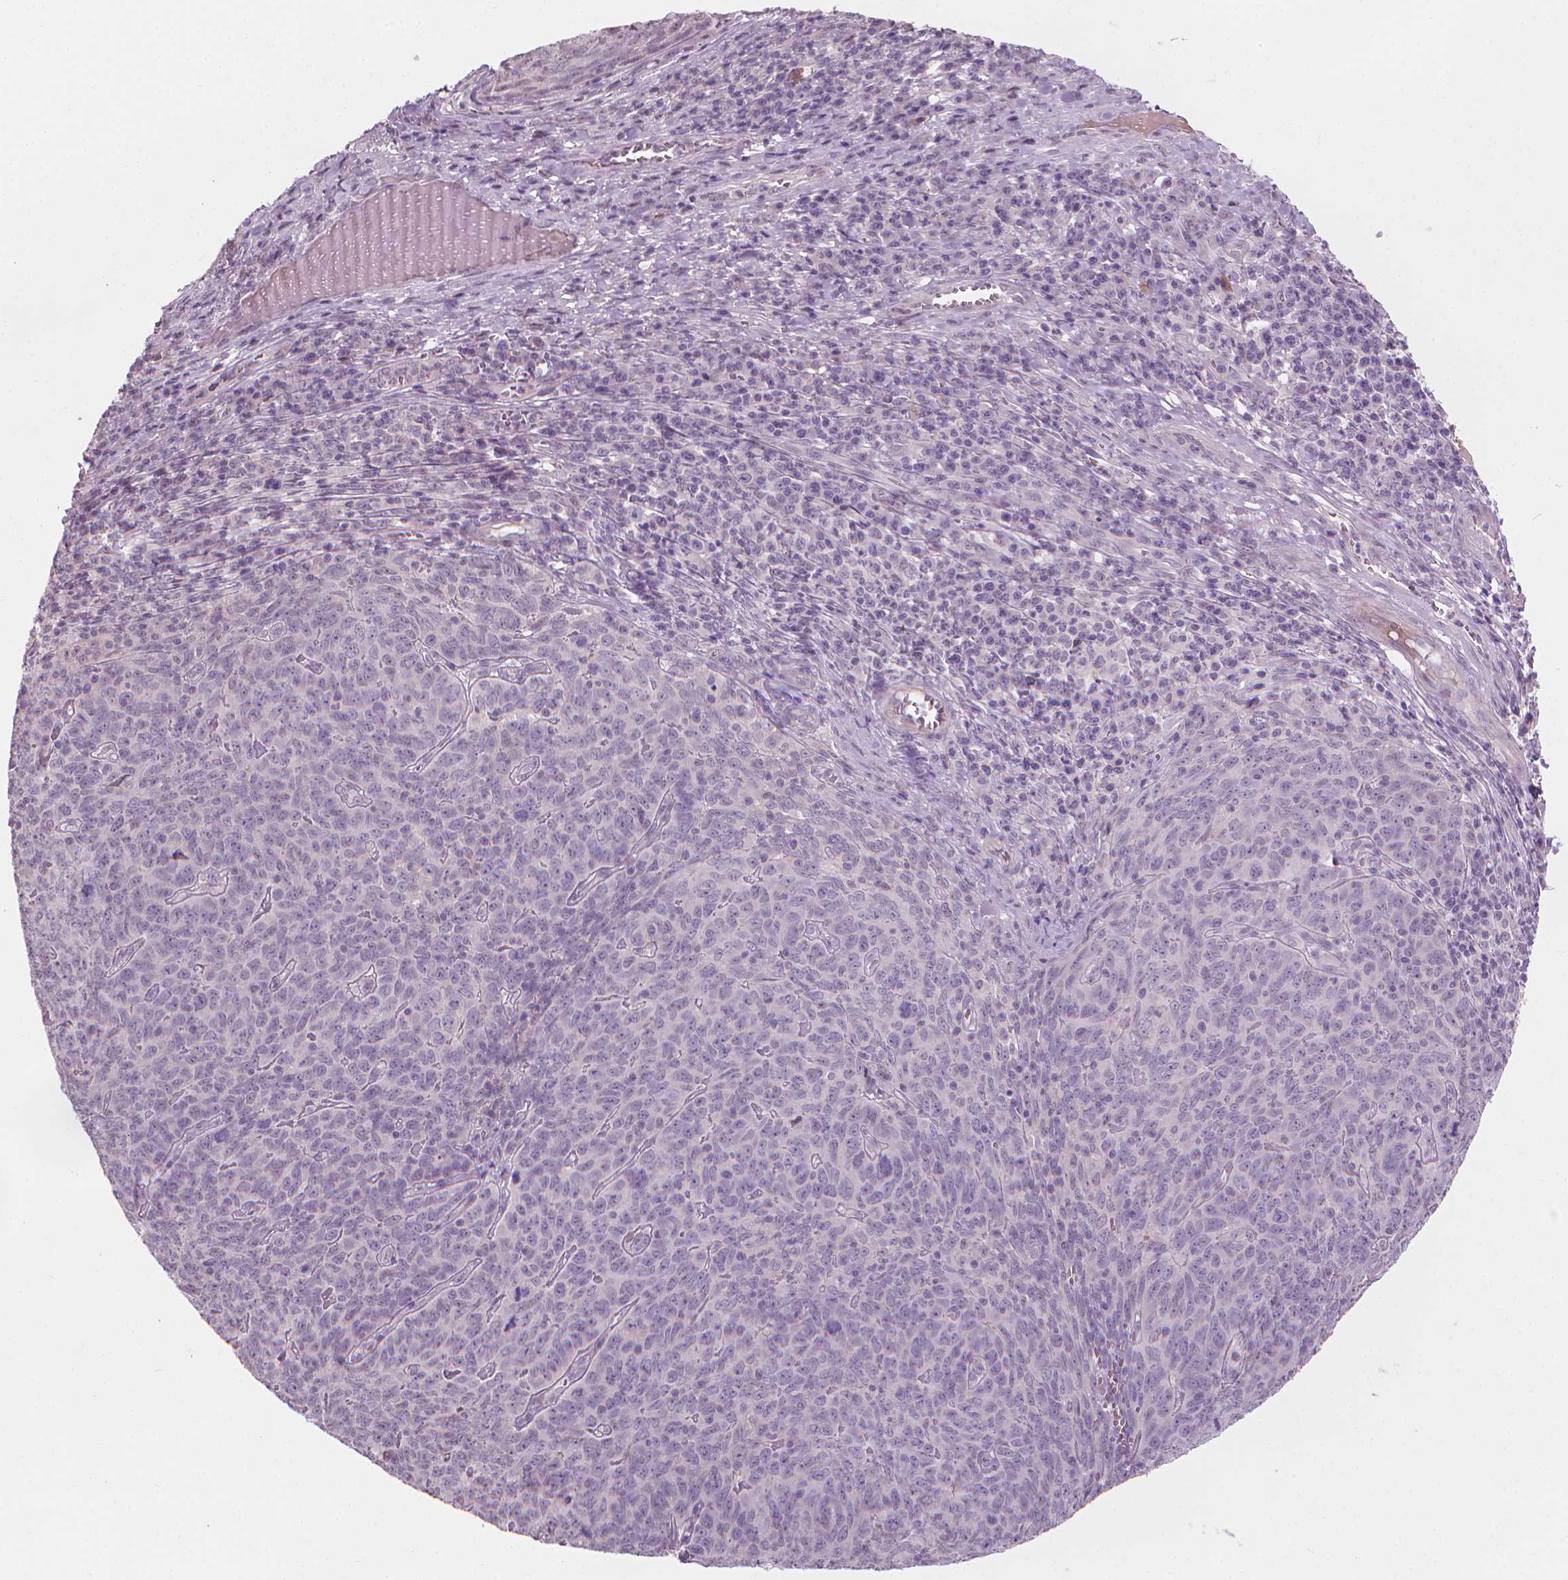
{"staining": {"intensity": "negative", "quantity": "none", "location": "none"}, "tissue": "skin cancer", "cell_type": "Tumor cells", "image_type": "cancer", "snomed": [{"axis": "morphology", "description": "Squamous cell carcinoma, NOS"}, {"axis": "topography", "description": "Skin"}, {"axis": "topography", "description": "Anal"}], "caption": "There is no significant expression in tumor cells of skin squamous cell carcinoma.", "gene": "SAXO2", "patient": {"sex": "female", "age": 51}}